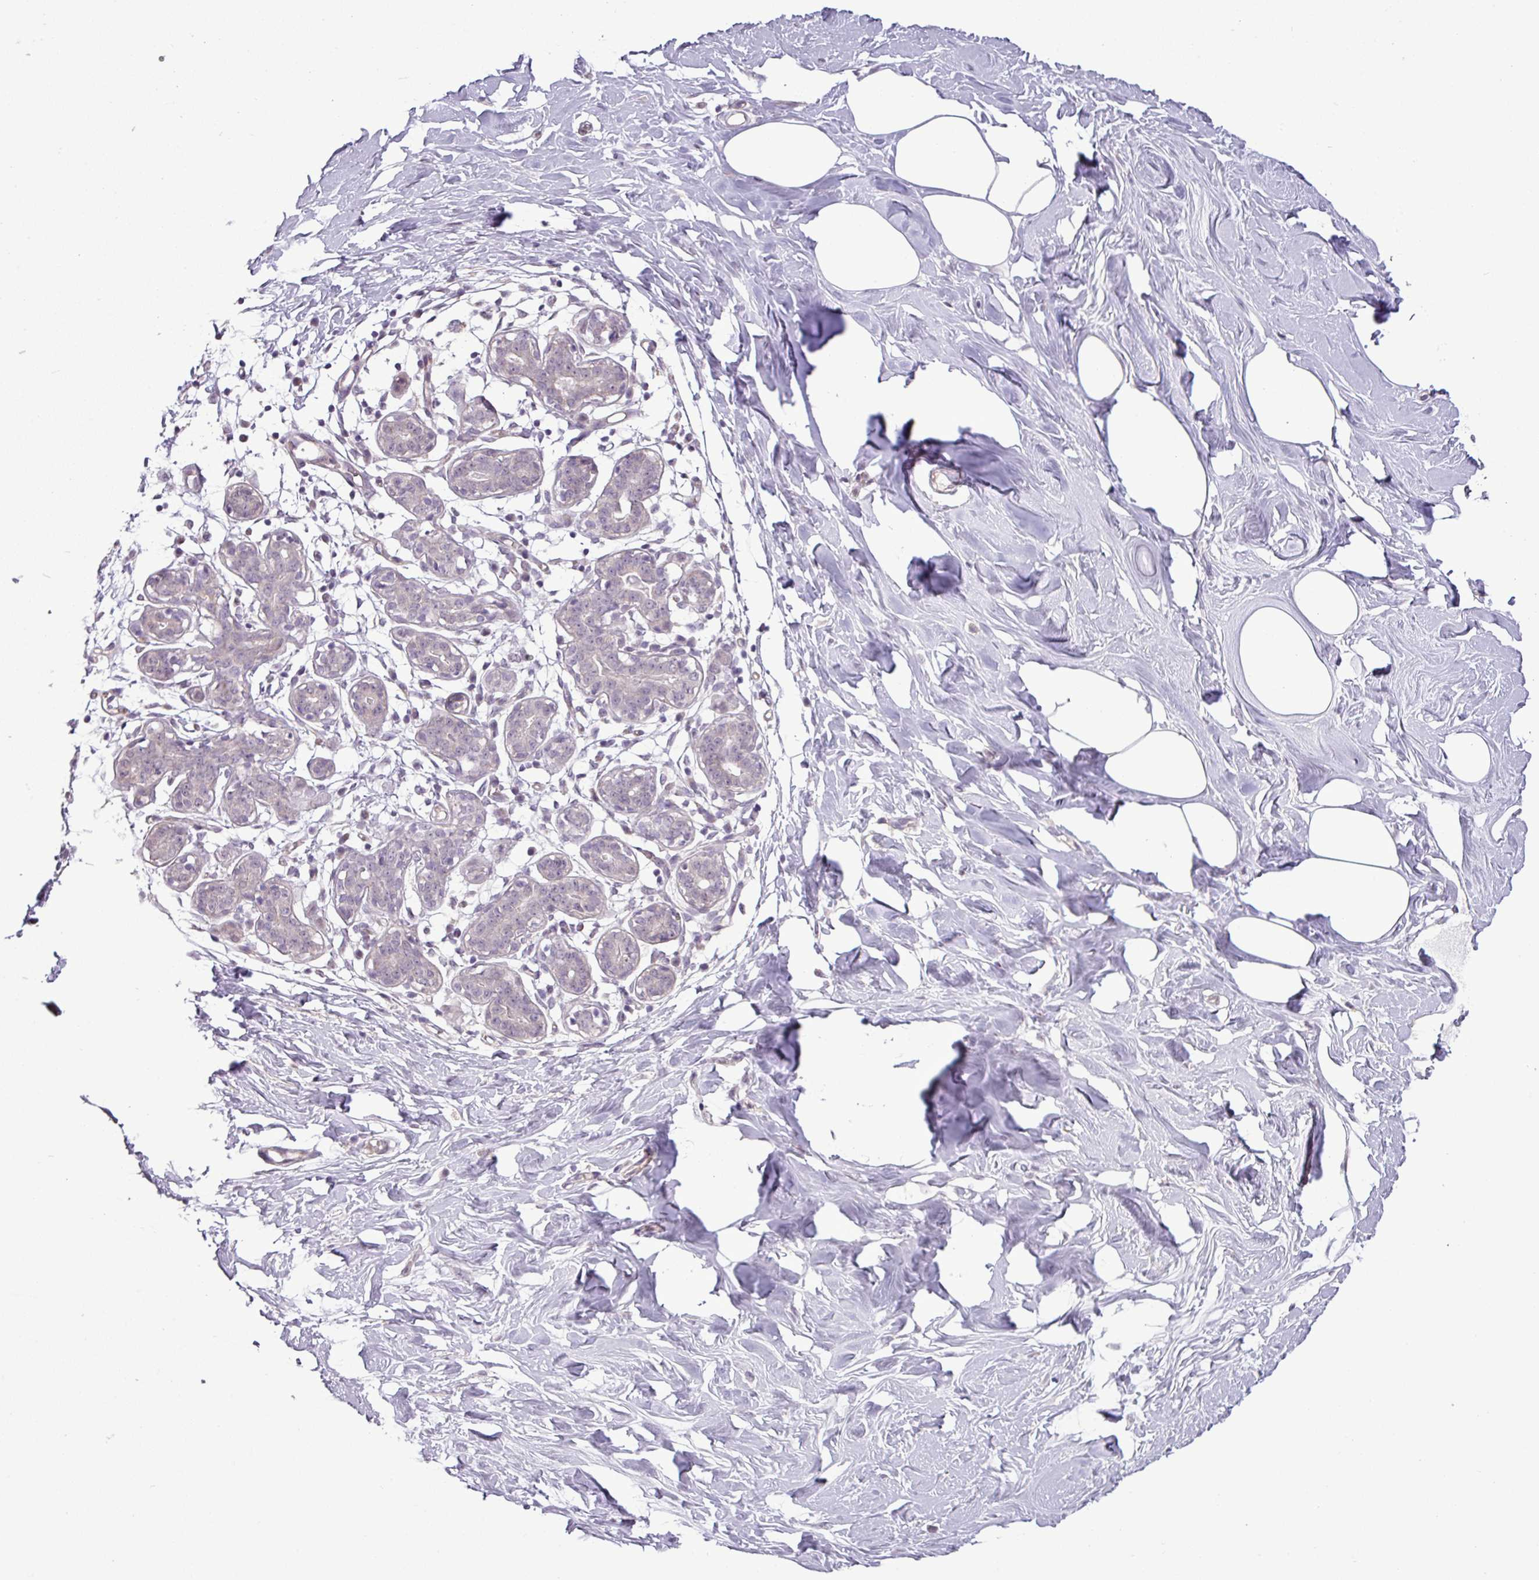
{"staining": {"intensity": "negative", "quantity": "none", "location": "none"}, "tissue": "breast", "cell_type": "Adipocytes", "image_type": "normal", "snomed": [{"axis": "morphology", "description": "Normal tissue, NOS"}, {"axis": "topography", "description": "Breast"}], "caption": "Immunohistochemical staining of unremarkable breast shows no significant staining in adipocytes.", "gene": "GPT2", "patient": {"sex": "female", "age": 27}}